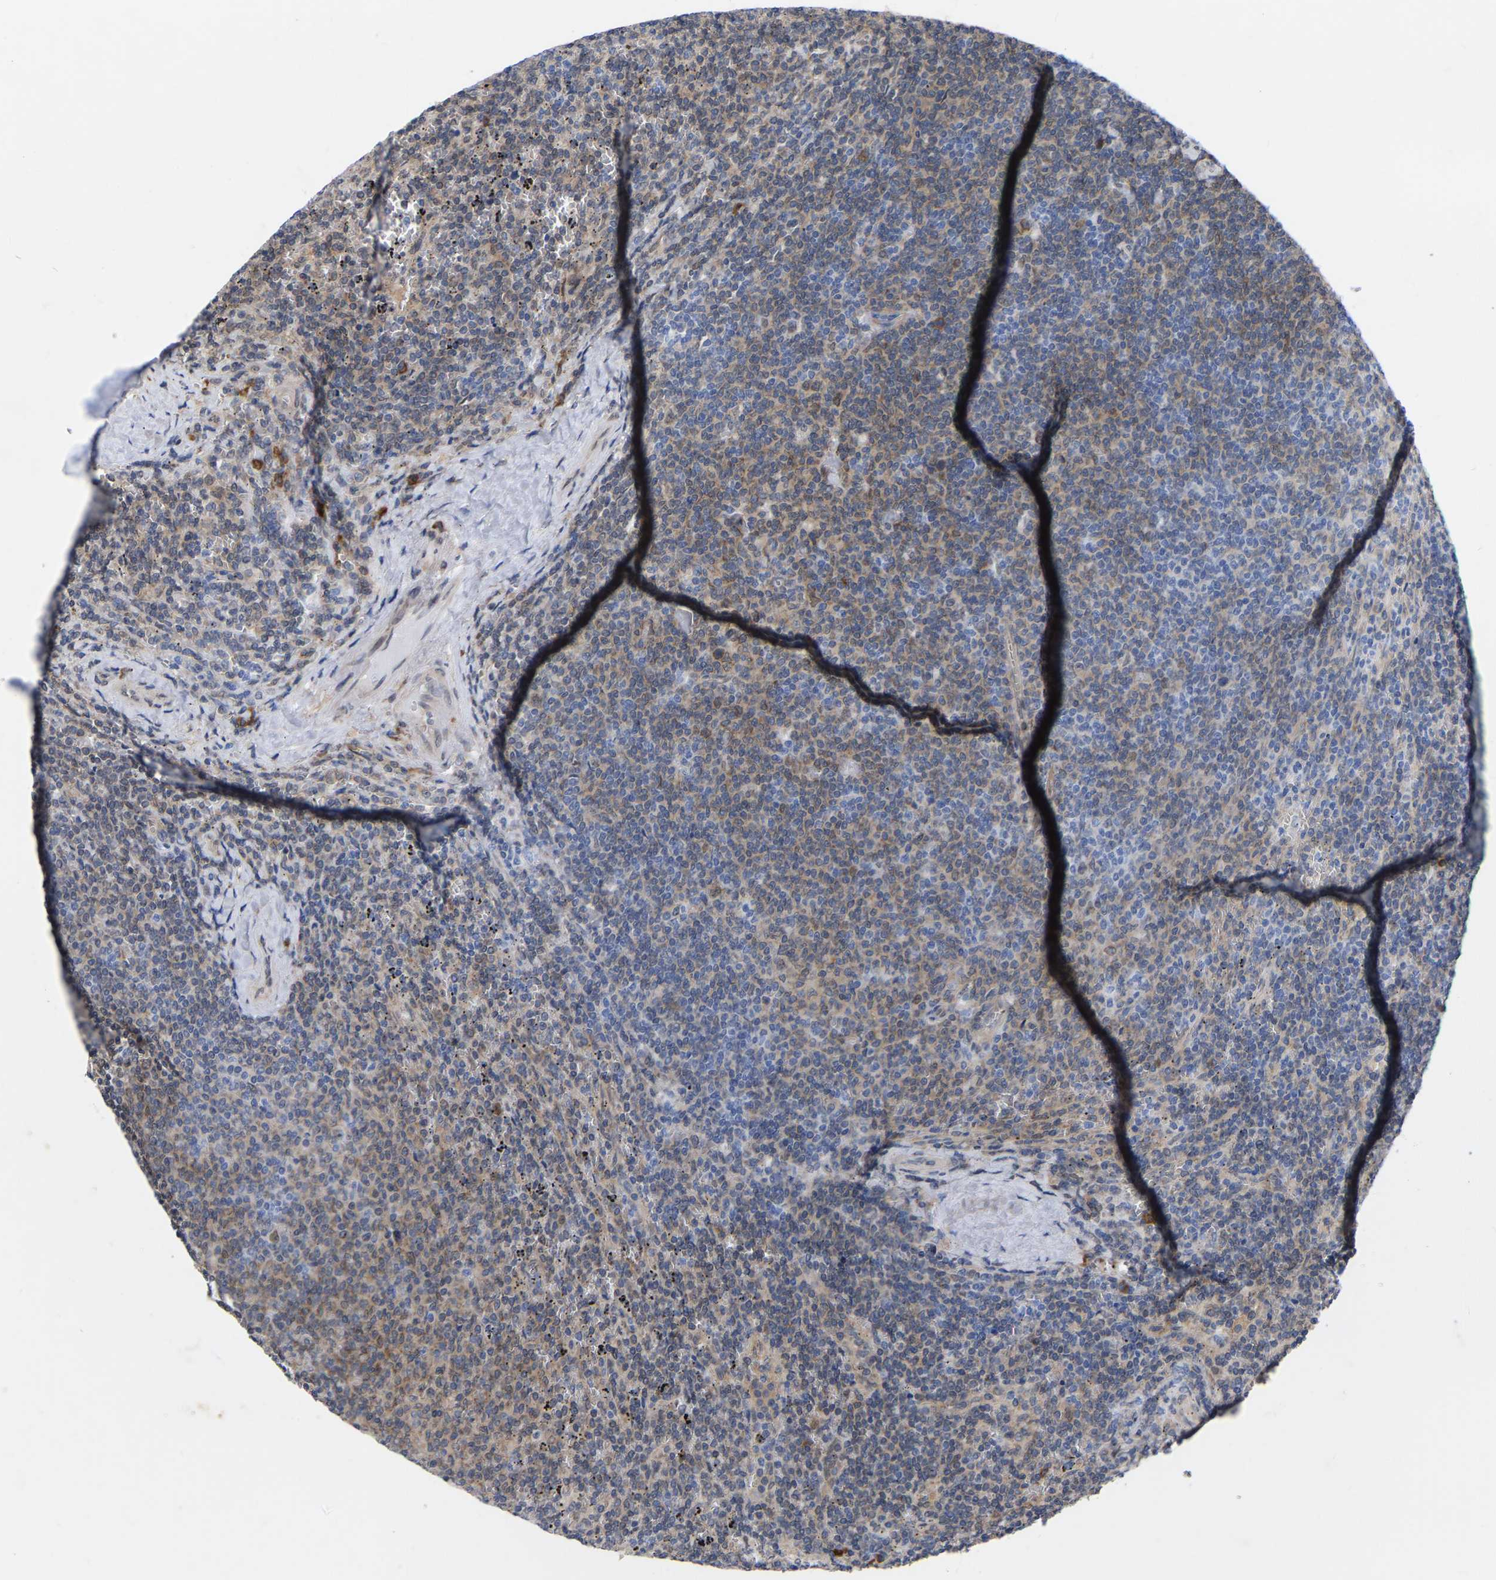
{"staining": {"intensity": "weak", "quantity": "25%-75%", "location": "cytoplasmic/membranous"}, "tissue": "lymphoma", "cell_type": "Tumor cells", "image_type": "cancer", "snomed": [{"axis": "morphology", "description": "Malignant lymphoma, non-Hodgkin's type, Low grade"}, {"axis": "topography", "description": "Spleen"}], "caption": "Protein staining of lymphoma tissue demonstrates weak cytoplasmic/membranous positivity in about 25%-75% of tumor cells.", "gene": "UBE4B", "patient": {"sex": "female", "age": 50}}